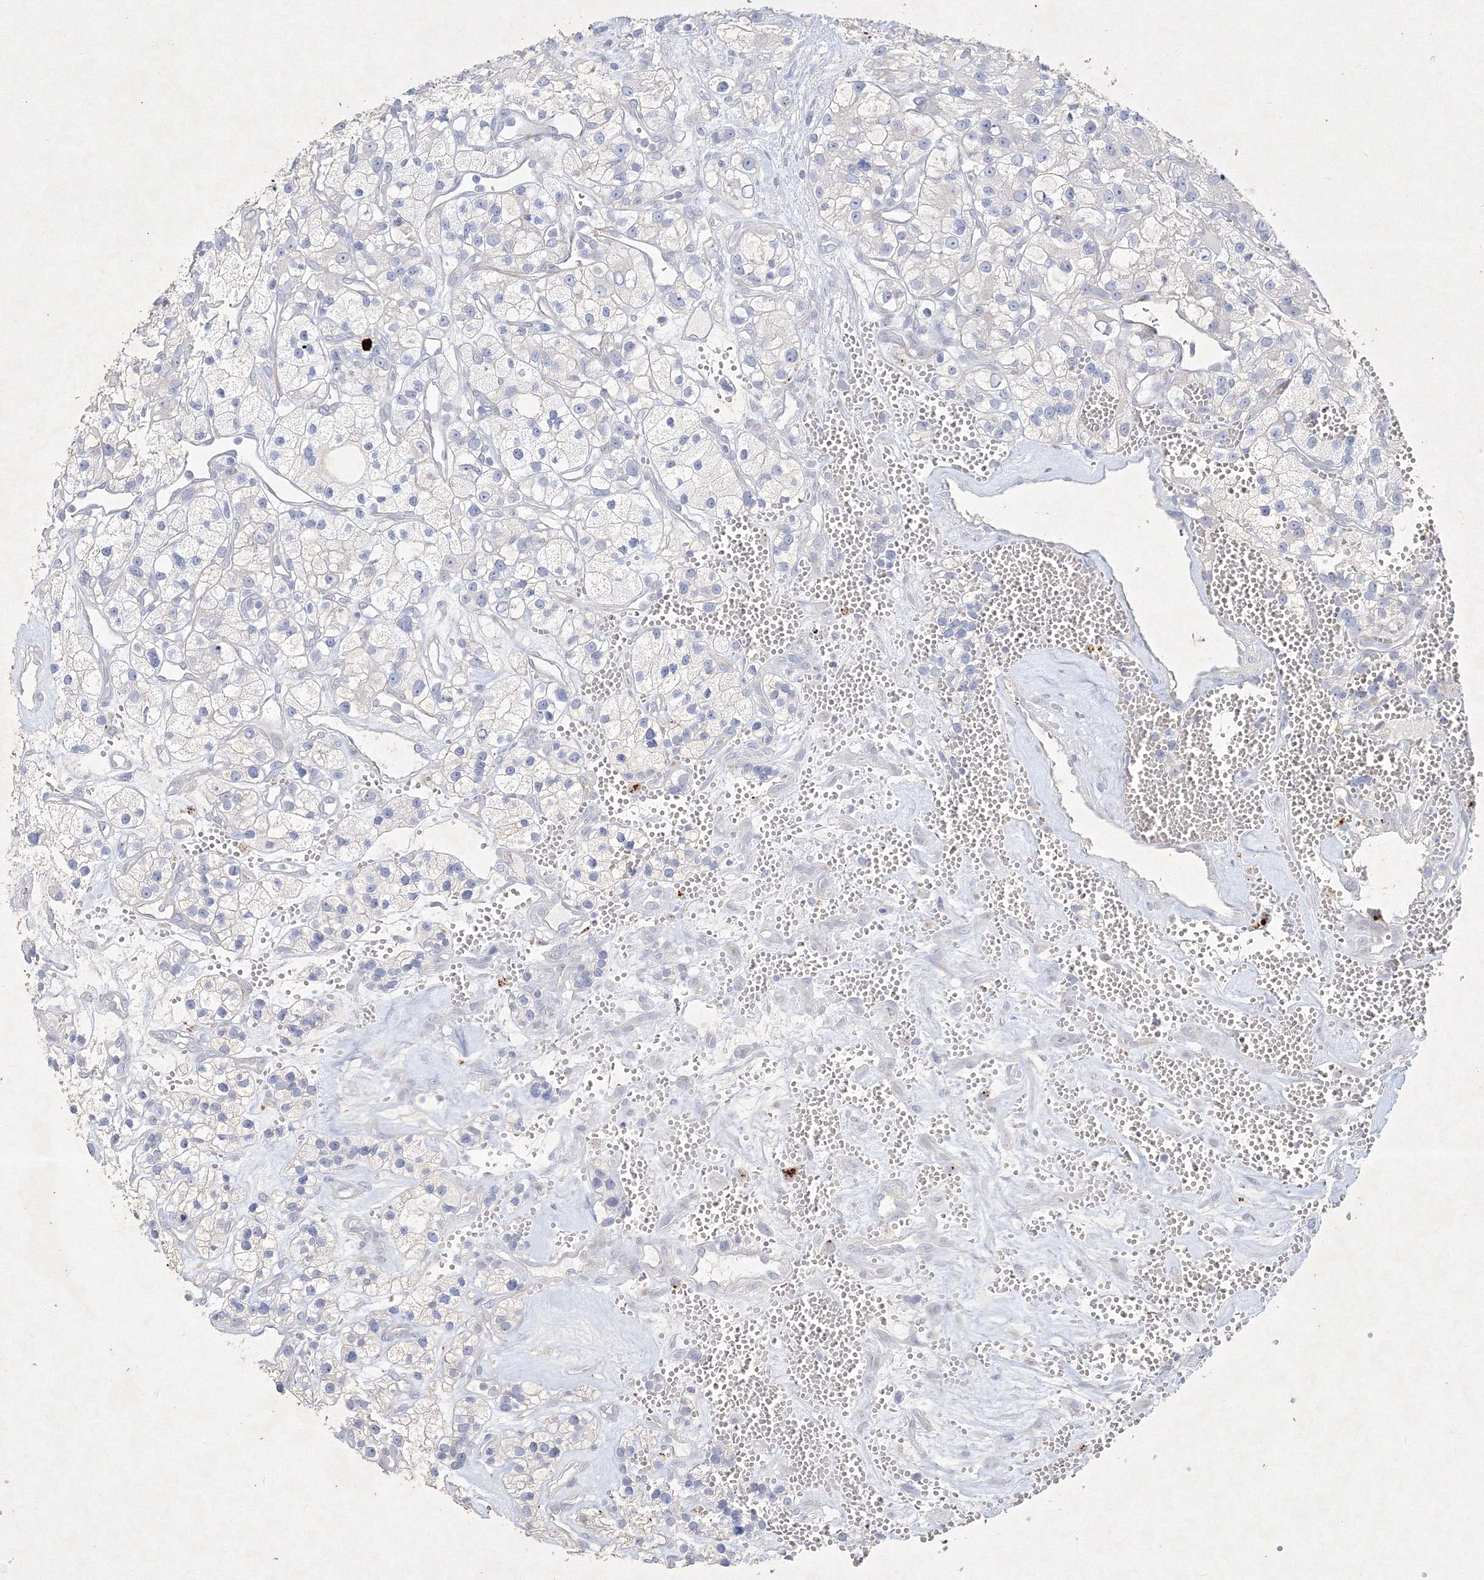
{"staining": {"intensity": "negative", "quantity": "none", "location": "none"}, "tissue": "renal cancer", "cell_type": "Tumor cells", "image_type": "cancer", "snomed": [{"axis": "morphology", "description": "Adenocarcinoma, NOS"}, {"axis": "topography", "description": "Kidney"}], "caption": "A photomicrograph of renal cancer (adenocarcinoma) stained for a protein displays no brown staining in tumor cells.", "gene": "CXXC4", "patient": {"sex": "female", "age": 57}}